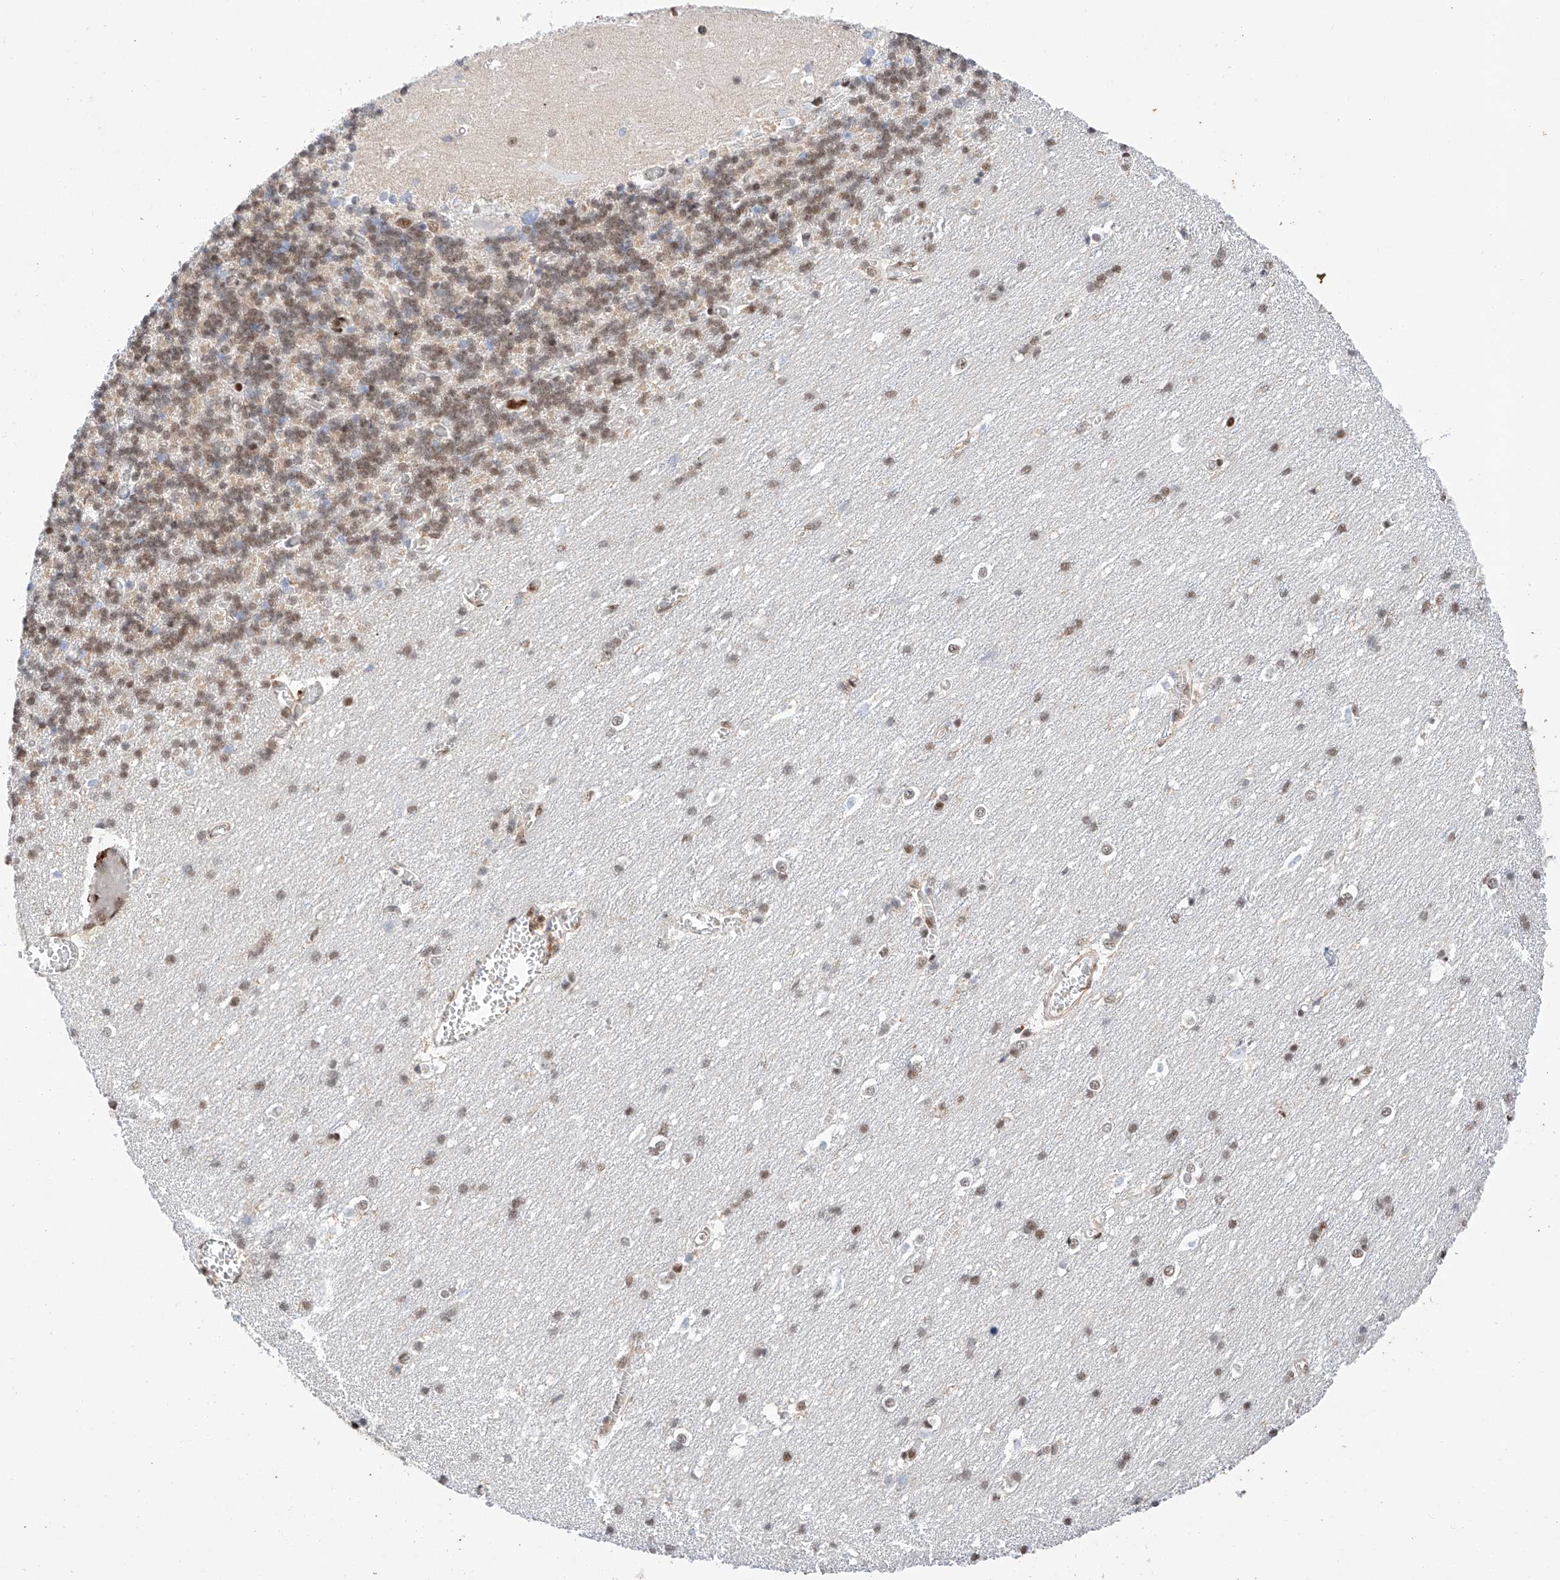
{"staining": {"intensity": "moderate", "quantity": "25%-75%", "location": "nuclear"}, "tissue": "cerebellum", "cell_type": "Cells in granular layer", "image_type": "normal", "snomed": [{"axis": "morphology", "description": "Normal tissue, NOS"}, {"axis": "topography", "description": "Cerebellum"}], "caption": "Immunohistochemistry (DAB (3,3'-diaminobenzidine)) staining of benign human cerebellum demonstrates moderate nuclear protein positivity in about 25%-75% of cells in granular layer.", "gene": "HDAC9", "patient": {"sex": "male", "age": 37}}